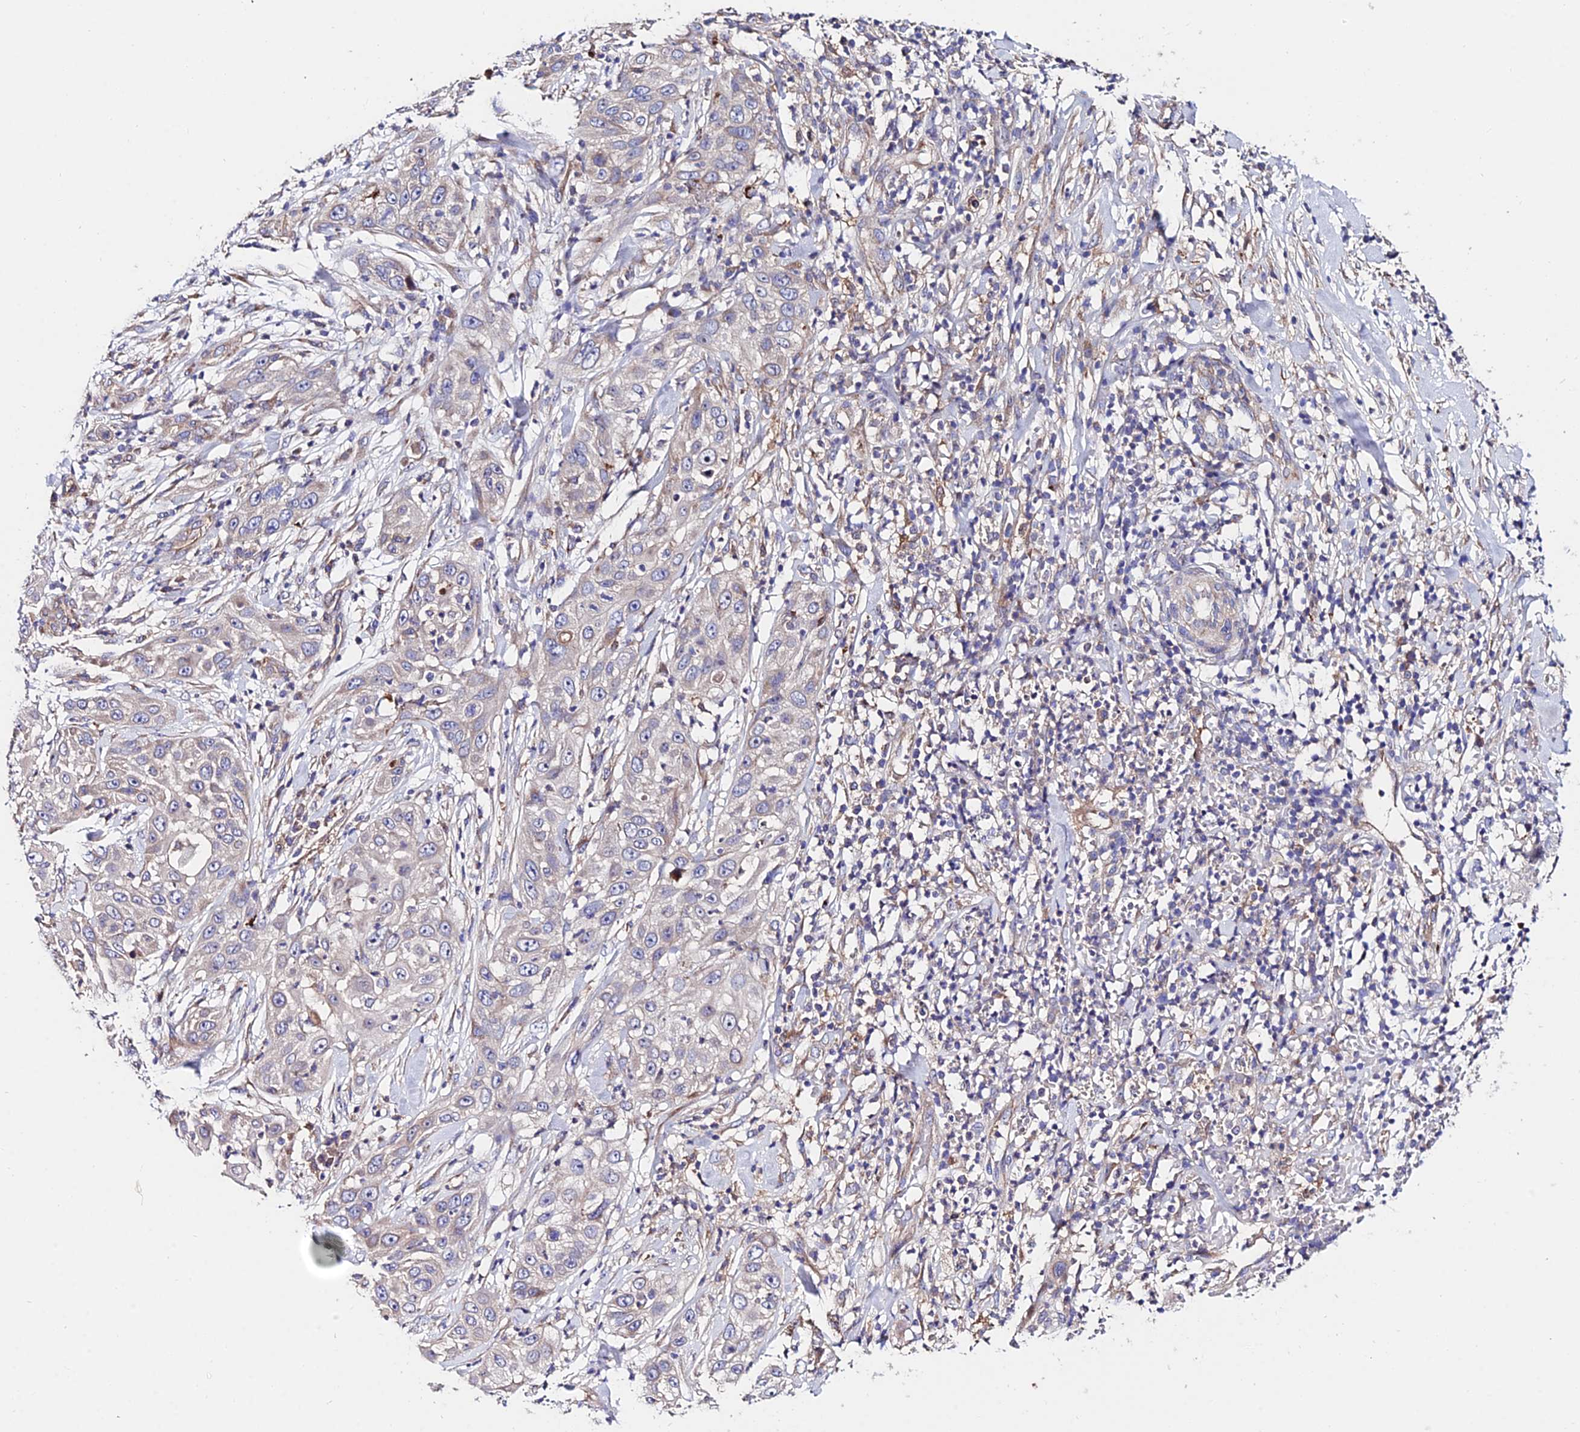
{"staining": {"intensity": "weak", "quantity": "<25%", "location": "cytoplasmic/membranous"}, "tissue": "skin cancer", "cell_type": "Tumor cells", "image_type": "cancer", "snomed": [{"axis": "morphology", "description": "Squamous cell carcinoma, NOS"}, {"axis": "topography", "description": "Skin"}], "caption": "IHC histopathology image of skin squamous cell carcinoma stained for a protein (brown), which displays no positivity in tumor cells. (Stains: DAB (3,3'-diaminobenzidine) immunohistochemistry (IHC) with hematoxylin counter stain, Microscopy: brightfield microscopy at high magnification).", "gene": "CDC37L1", "patient": {"sex": "female", "age": 44}}